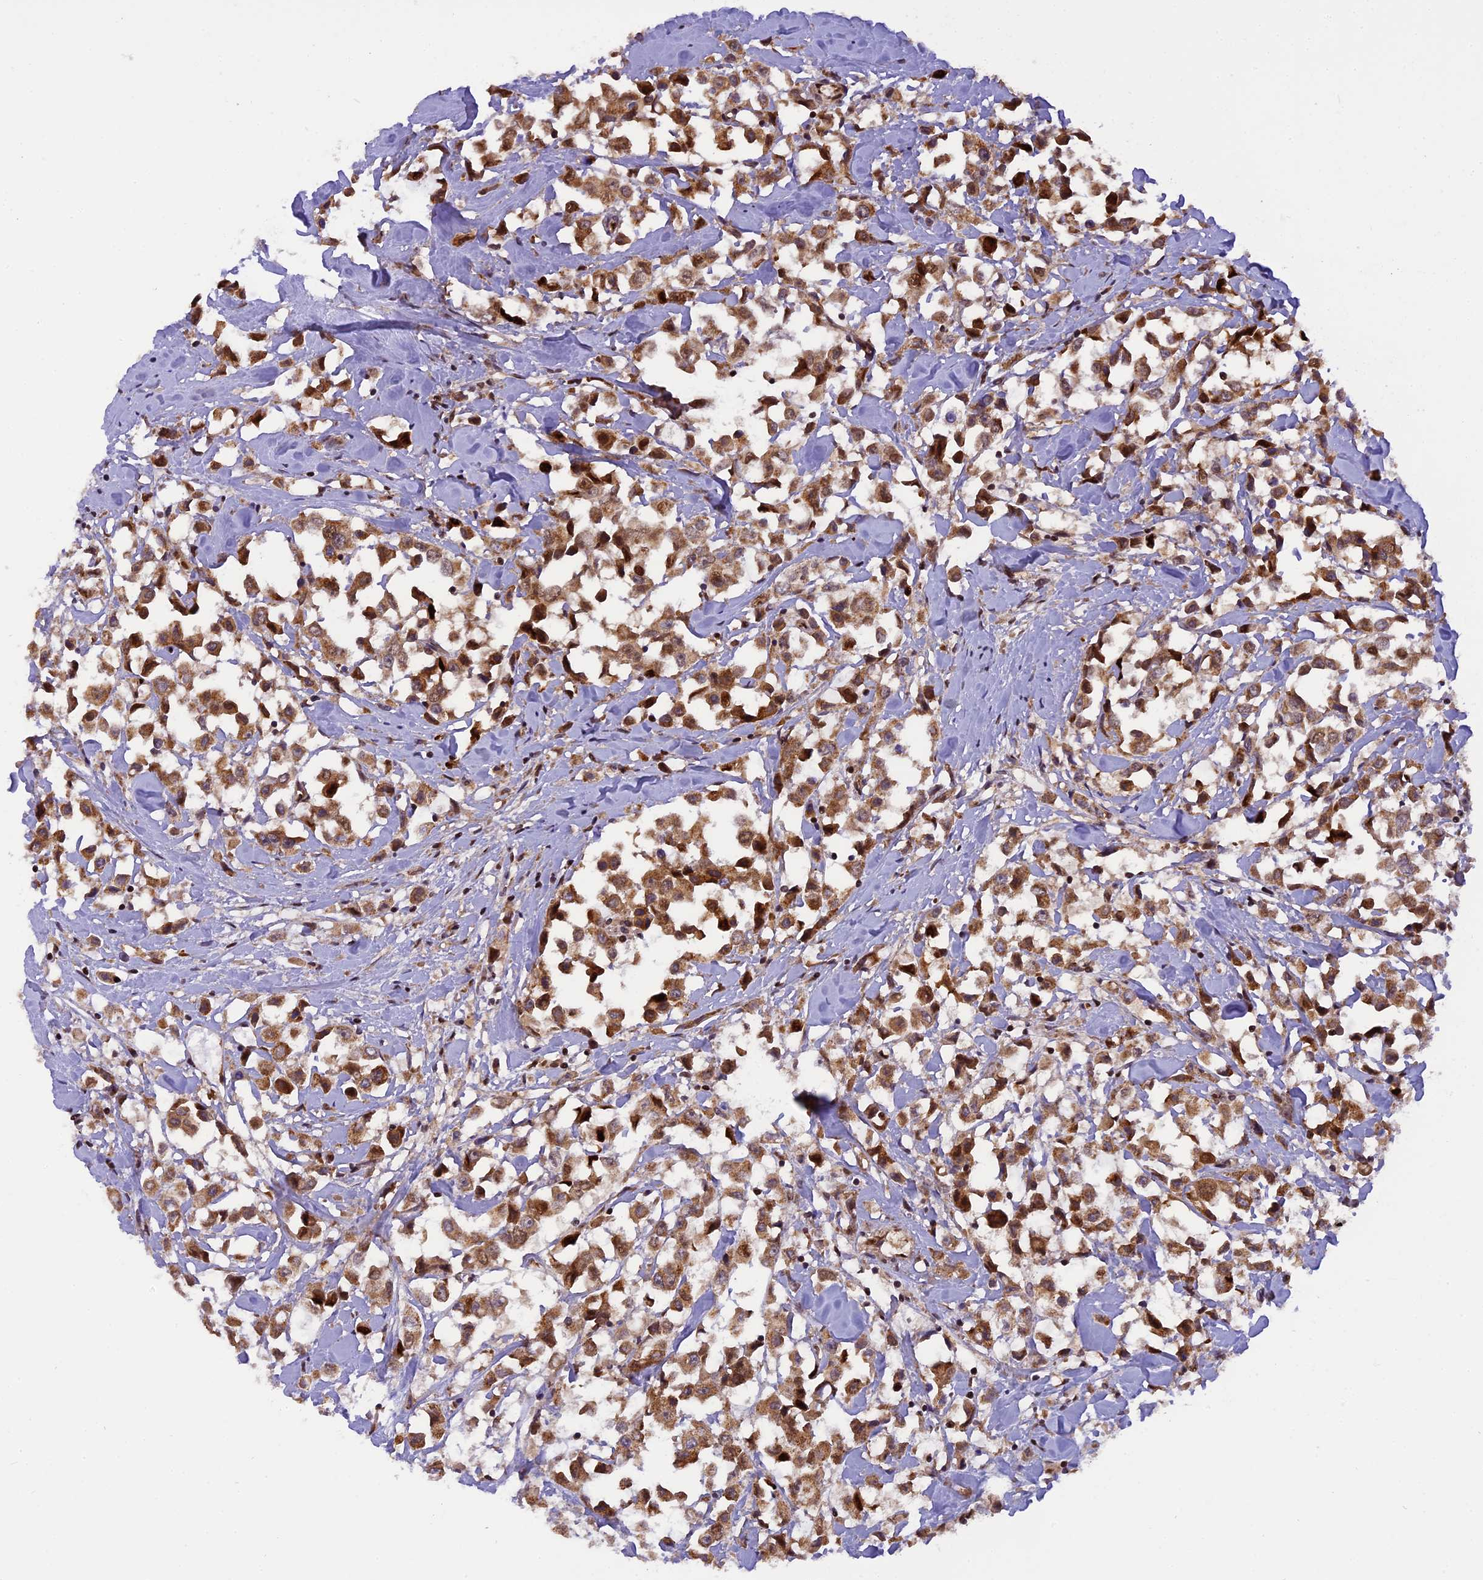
{"staining": {"intensity": "moderate", "quantity": ">75%", "location": "cytoplasmic/membranous,nuclear"}, "tissue": "breast cancer", "cell_type": "Tumor cells", "image_type": "cancer", "snomed": [{"axis": "morphology", "description": "Duct carcinoma"}, {"axis": "topography", "description": "Breast"}], "caption": "Brown immunohistochemical staining in breast cancer demonstrates moderate cytoplasmic/membranous and nuclear positivity in approximately >75% of tumor cells.", "gene": "MICALL1", "patient": {"sex": "female", "age": 61}}